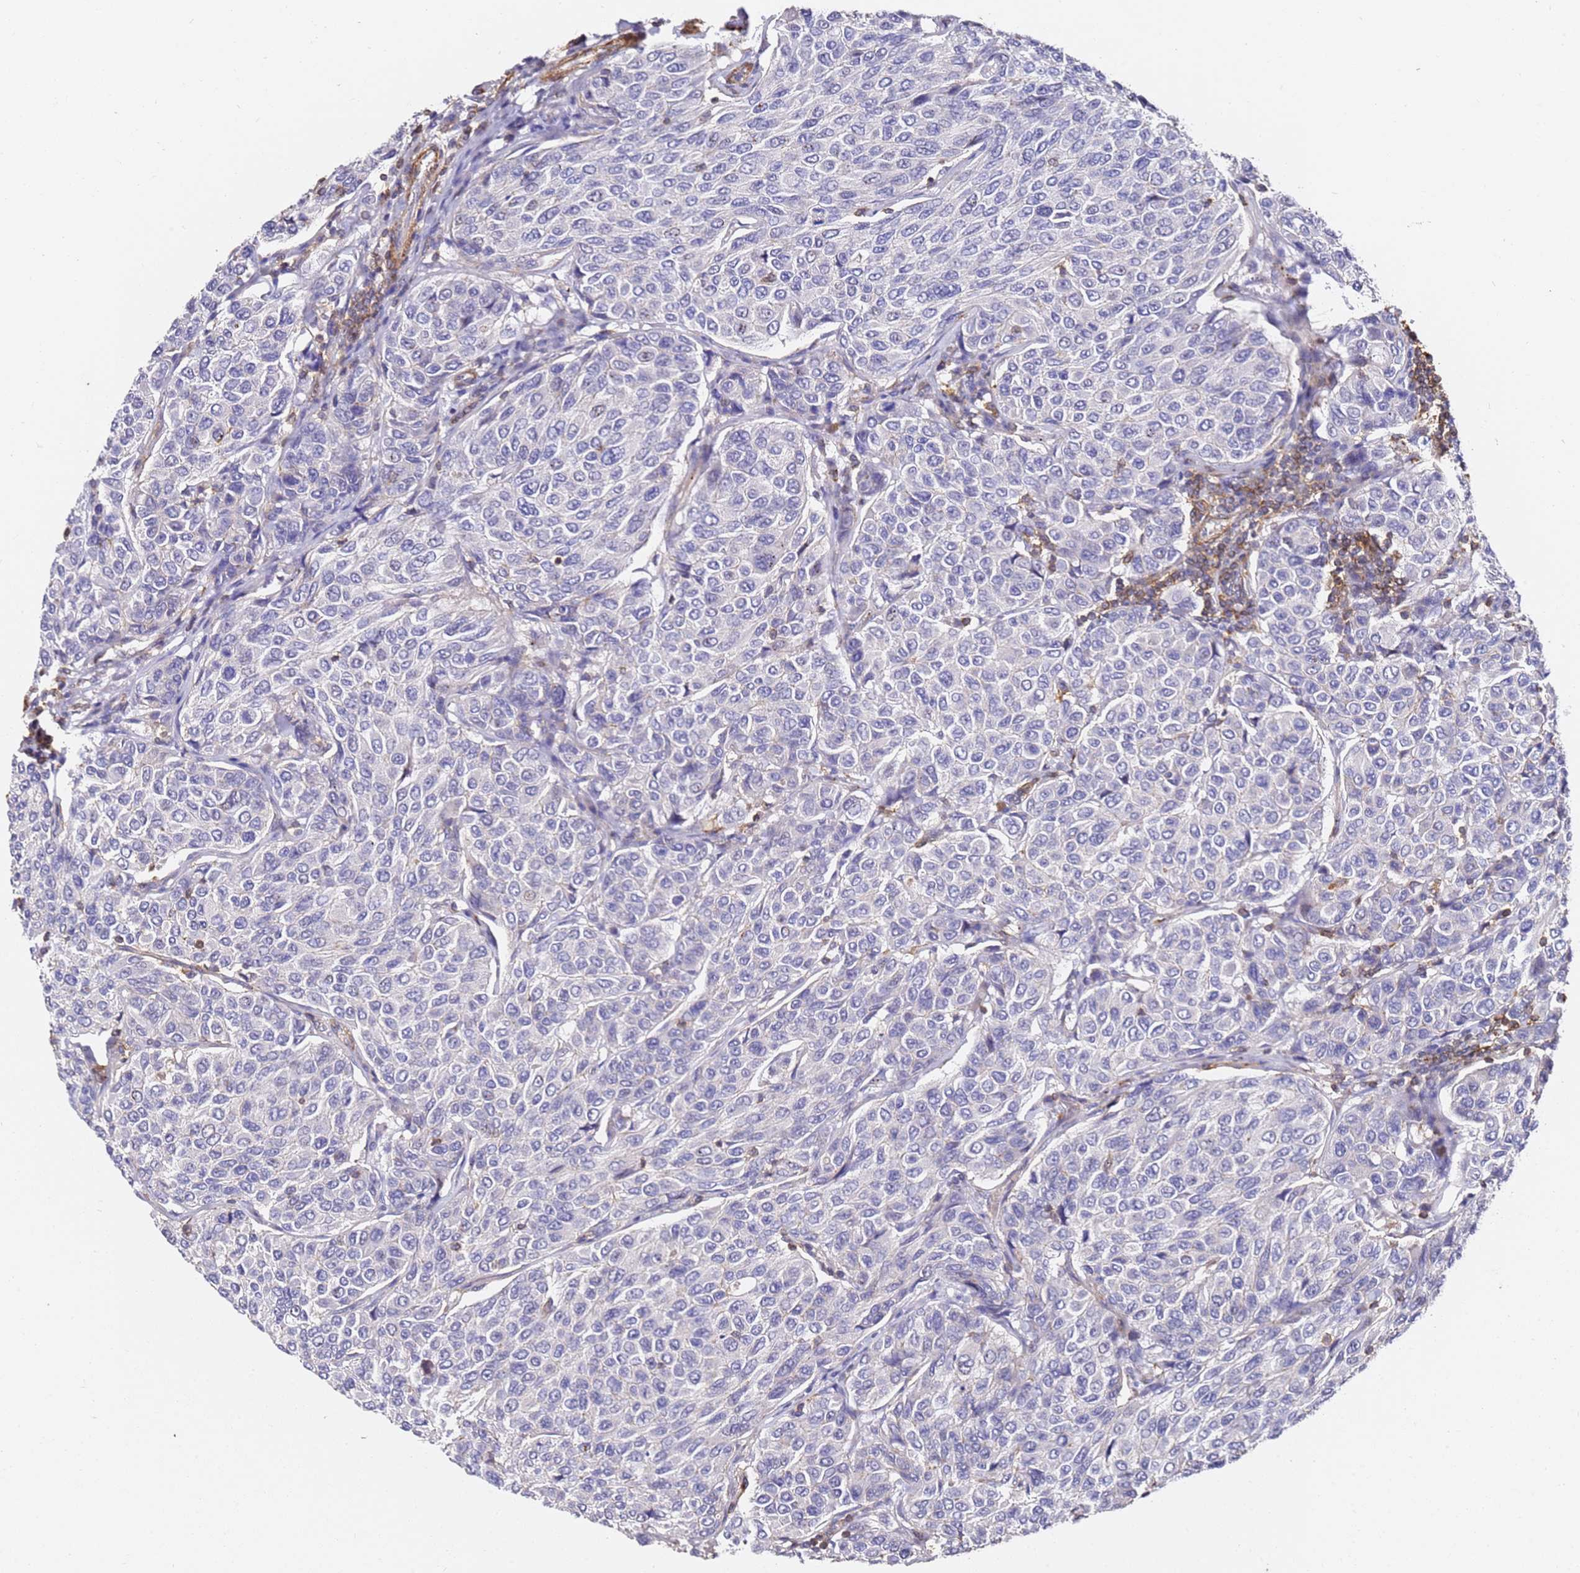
{"staining": {"intensity": "negative", "quantity": "none", "location": "none"}, "tissue": "breast cancer", "cell_type": "Tumor cells", "image_type": "cancer", "snomed": [{"axis": "morphology", "description": "Duct carcinoma"}, {"axis": "topography", "description": "Breast"}], "caption": "Tumor cells show no significant expression in breast invasive ductal carcinoma. (DAB immunohistochemistry (IHC) visualized using brightfield microscopy, high magnification).", "gene": "ZNF671", "patient": {"sex": "female", "age": 55}}